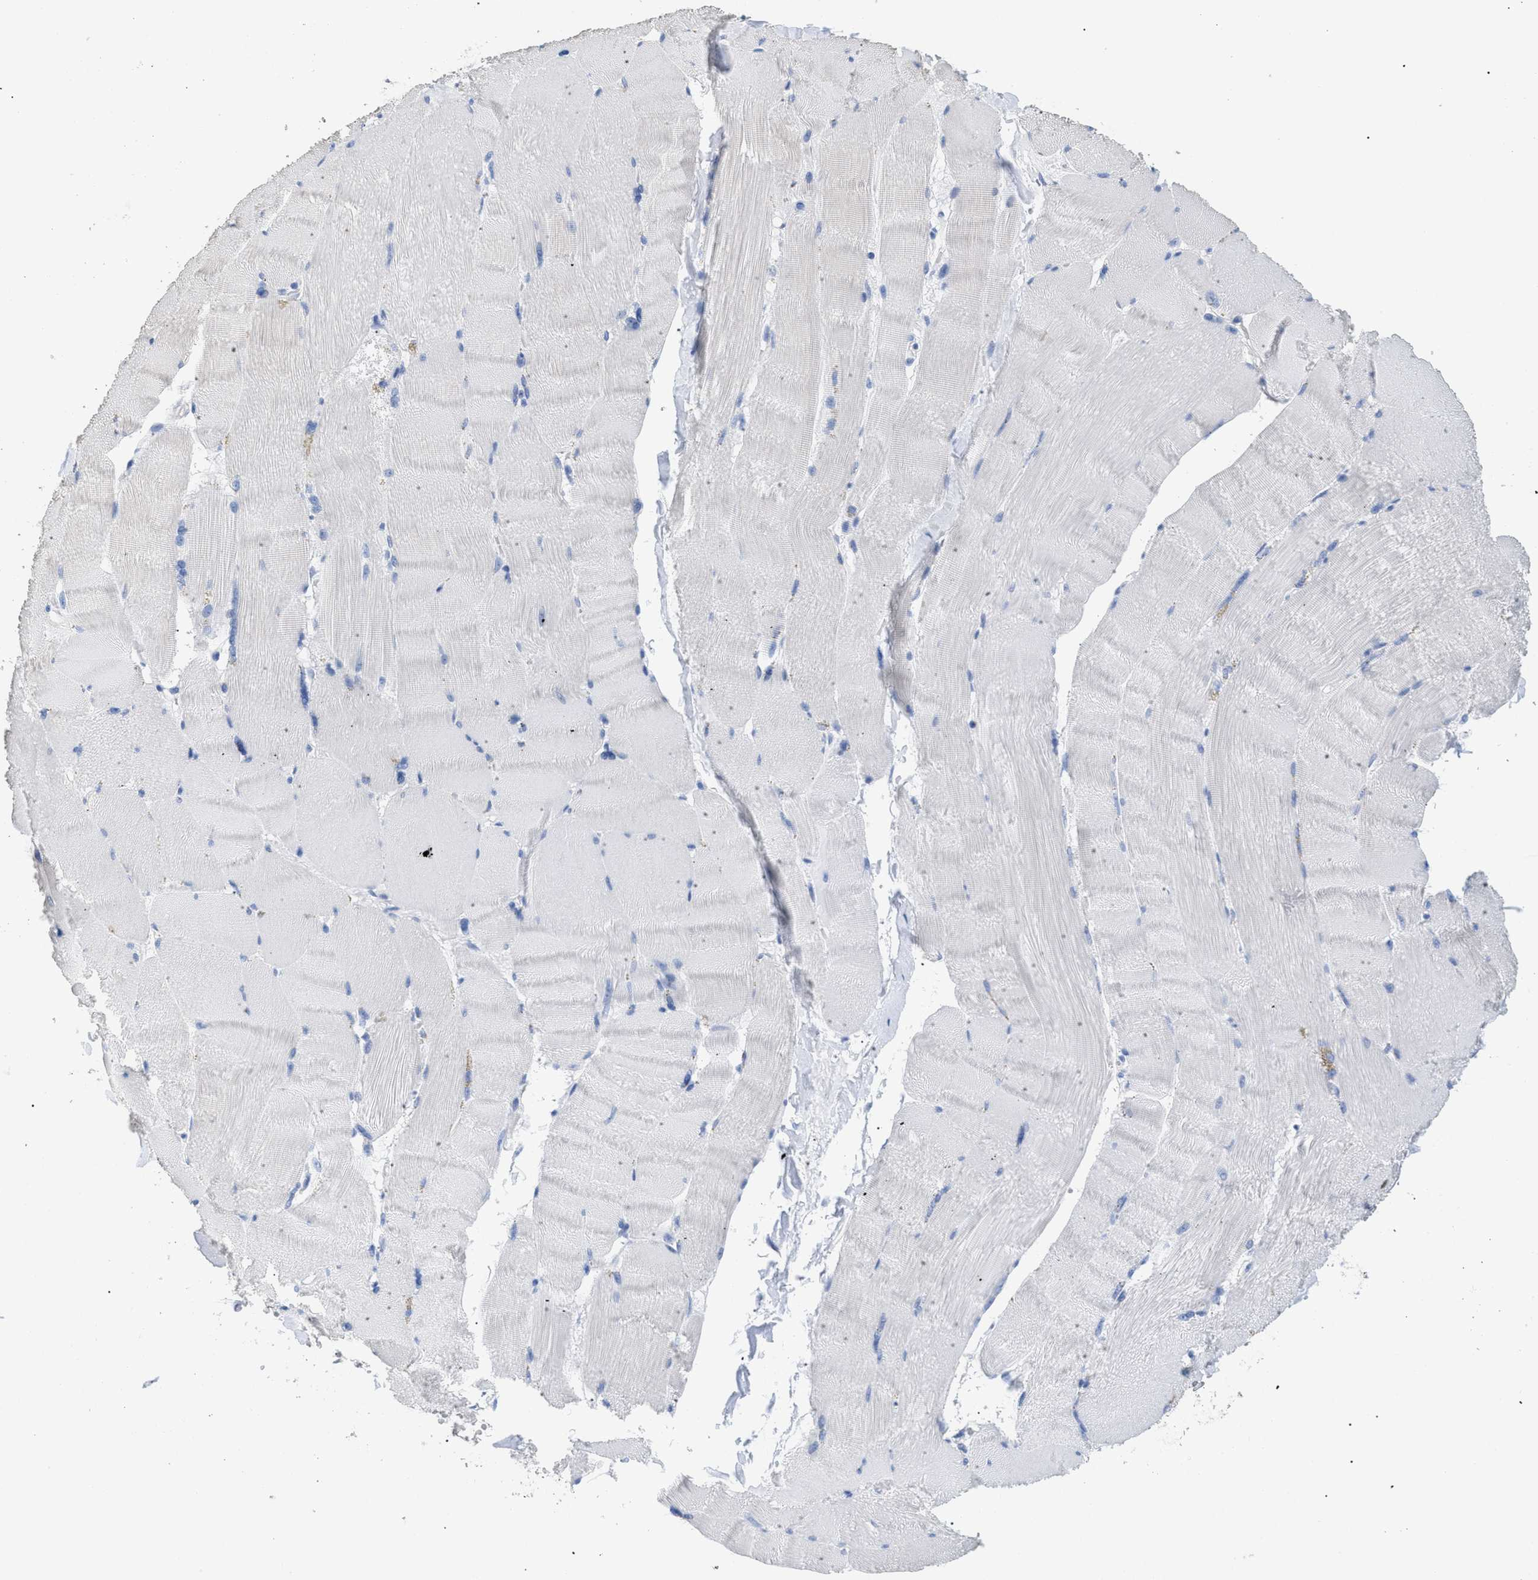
{"staining": {"intensity": "negative", "quantity": "none", "location": "none"}, "tissue": "skeletal muscle", "cell_type": "Myocytes", "image_type": "normal", "snomed": [{"axis": "morphology", "description": "Normal tissue, NOS"}, {"axis": "topography", "description": "Skin"}, {"axis": "topography", "description": "Skeletal muscle"}], "caption": "IHC of unremarkable skeletal muscle shows no positivity in myocytes.", "gene": "DLC1", "patient": {"sex": "male", "age": 83}}